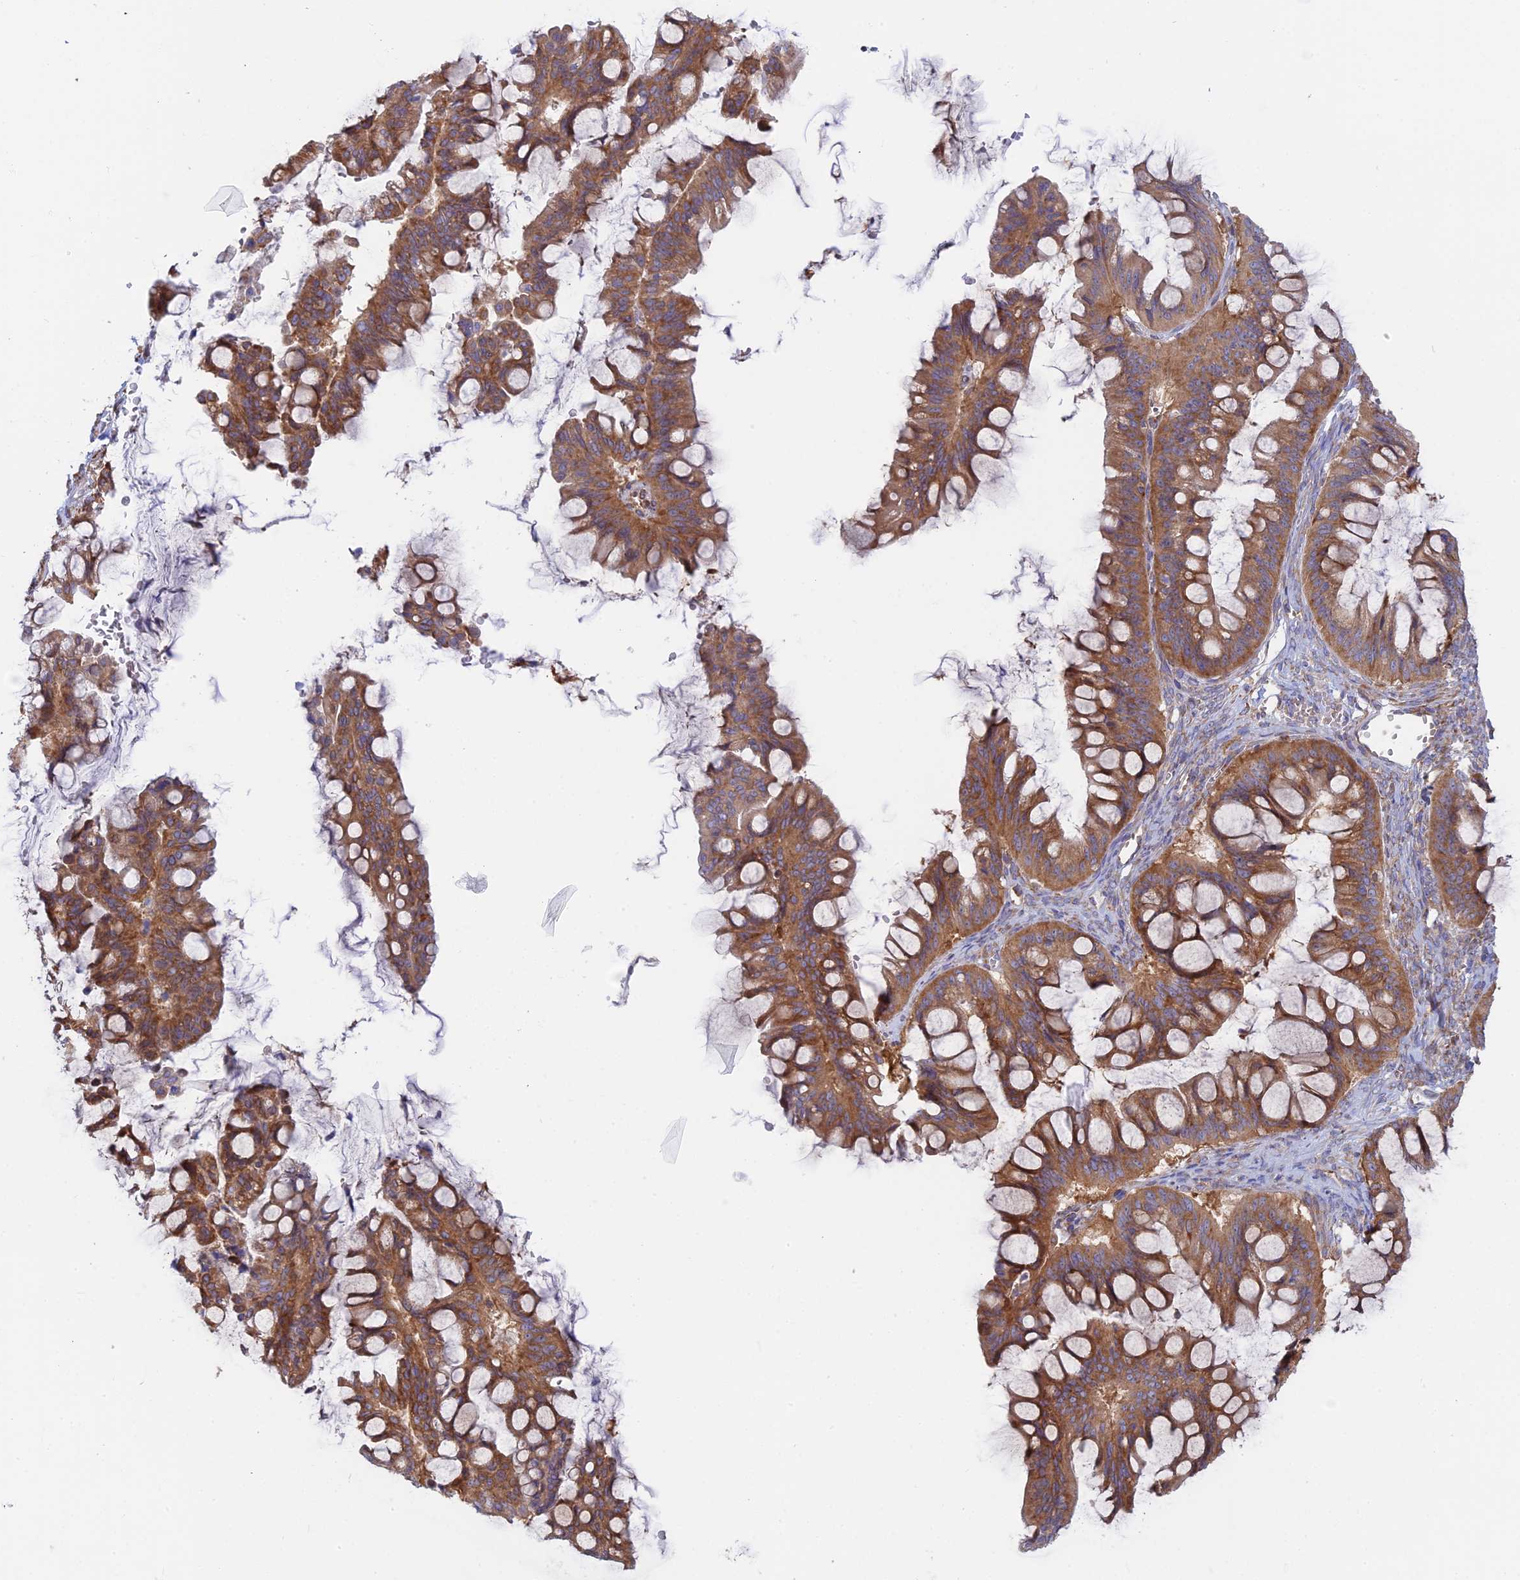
{"staining": {"intensity": "moderate", "quantity": ">75%", "location": "cytoplasmic/membranous"}, "tissue": "ovarian cancer", "cell_type": "Tumor cells", "image_type": "cancer", "snomed": [{"axis": "morphology", "description": "Cystadenocarcinoma, mucinous, NOS"}, {"axis": "topography", "description": "Ovary"}], "caption": "Immunohistochemistry micrograph of human ovarian cancer (mucinous cystadenocarcinoma) stained for a protein (brown), which shows medium levels of moderate cytoplasmic/membranous staining in about >75% of tumor cells.", "gene": "GMIP", "patient": {"sex": "female", "age": 73}}